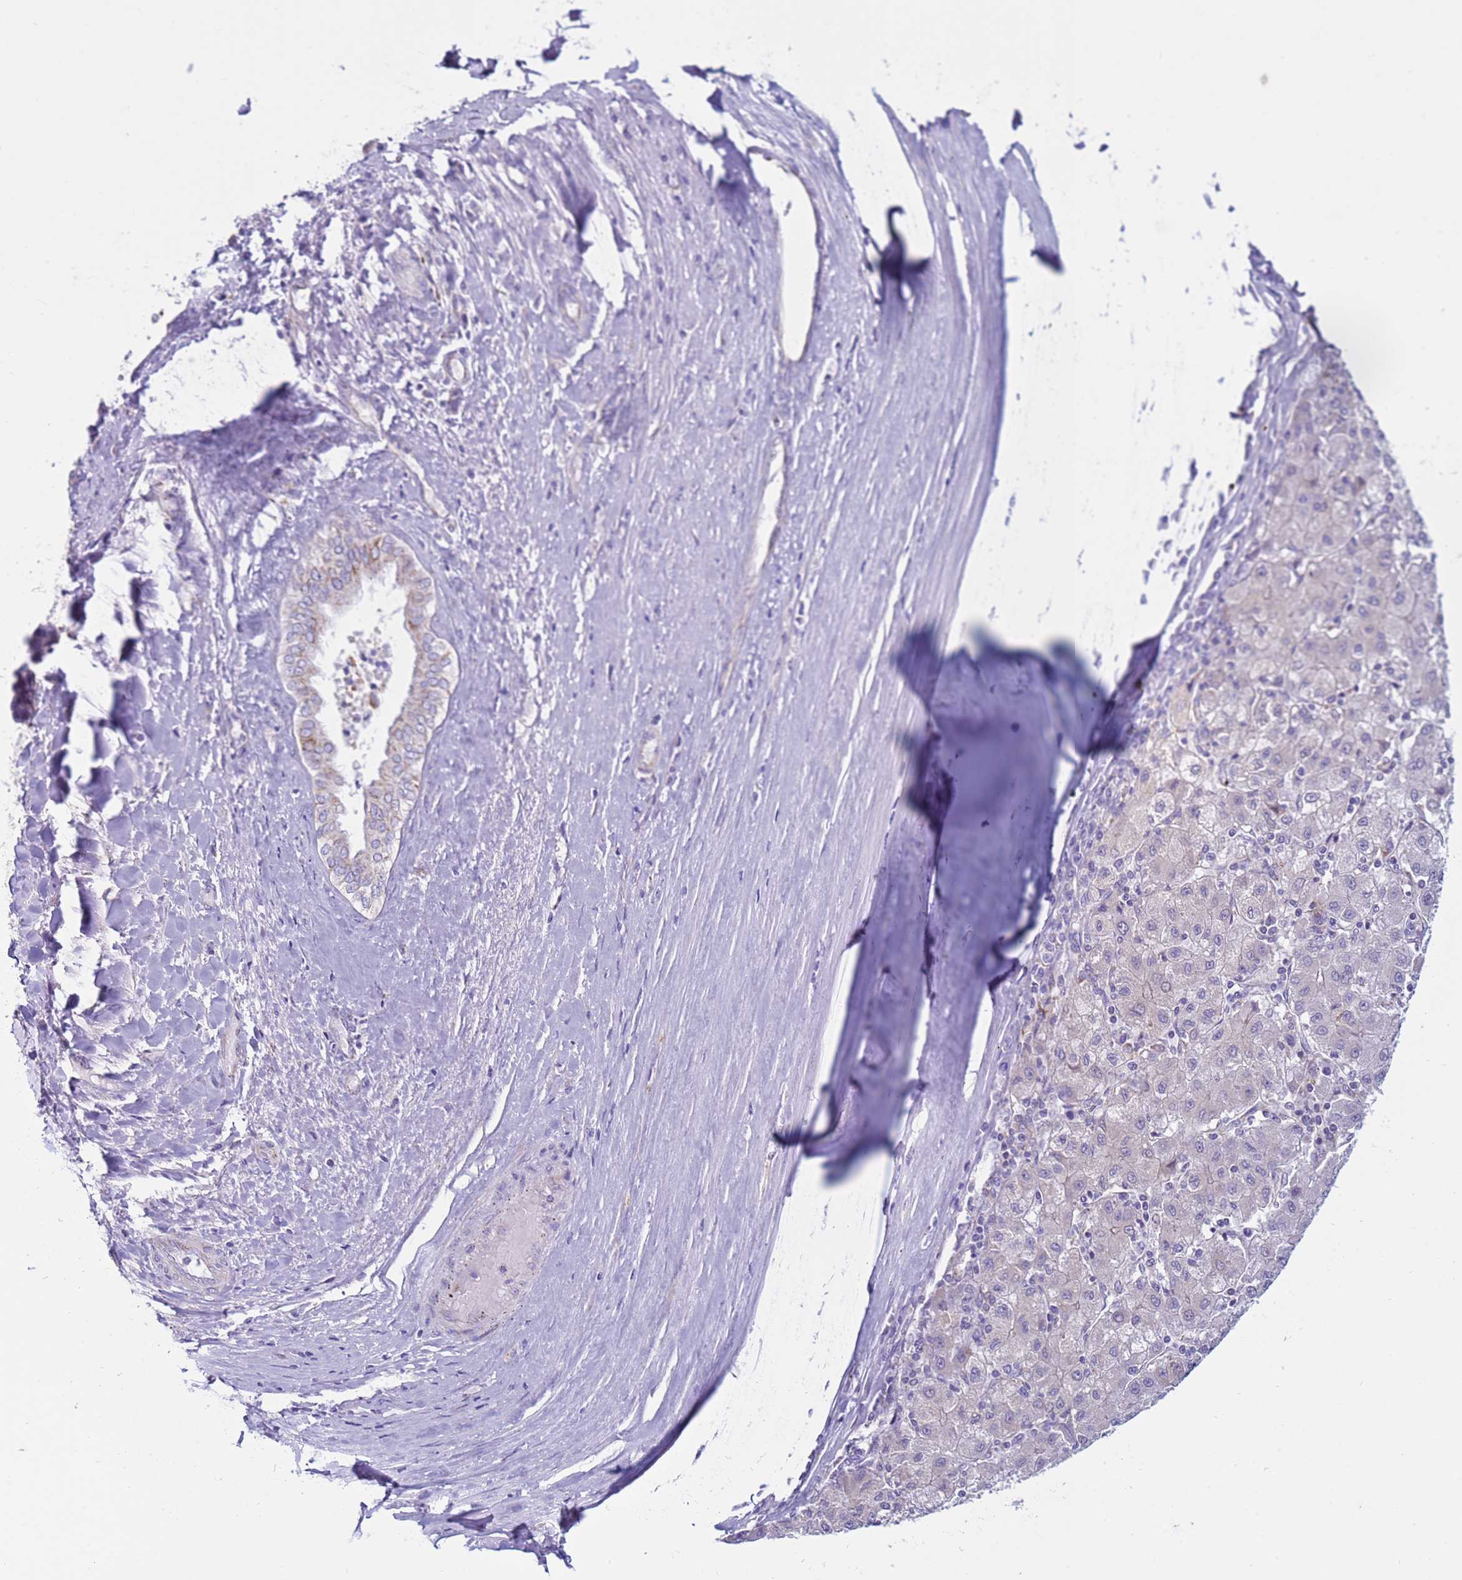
{"staining": {"intensity": "negative", "quantity": "none", "location": "none"}, "tissue": "liver cancer", "cell_type": "Tumor cells", "image_type": "cancer", "snomed": [{"axis": "morphology", "description": "Carcinoma, Hepatocellular, NOS"}, {"axis": "topography", "description": "Liver"}], "caption": "Immunohistochemistry (IHC) of human hepatocellular carcinoma (liver) demonstrates no expression in tumor cells.", "gene": "NCALD", "patient": {"sex": "male", "age": 72}}